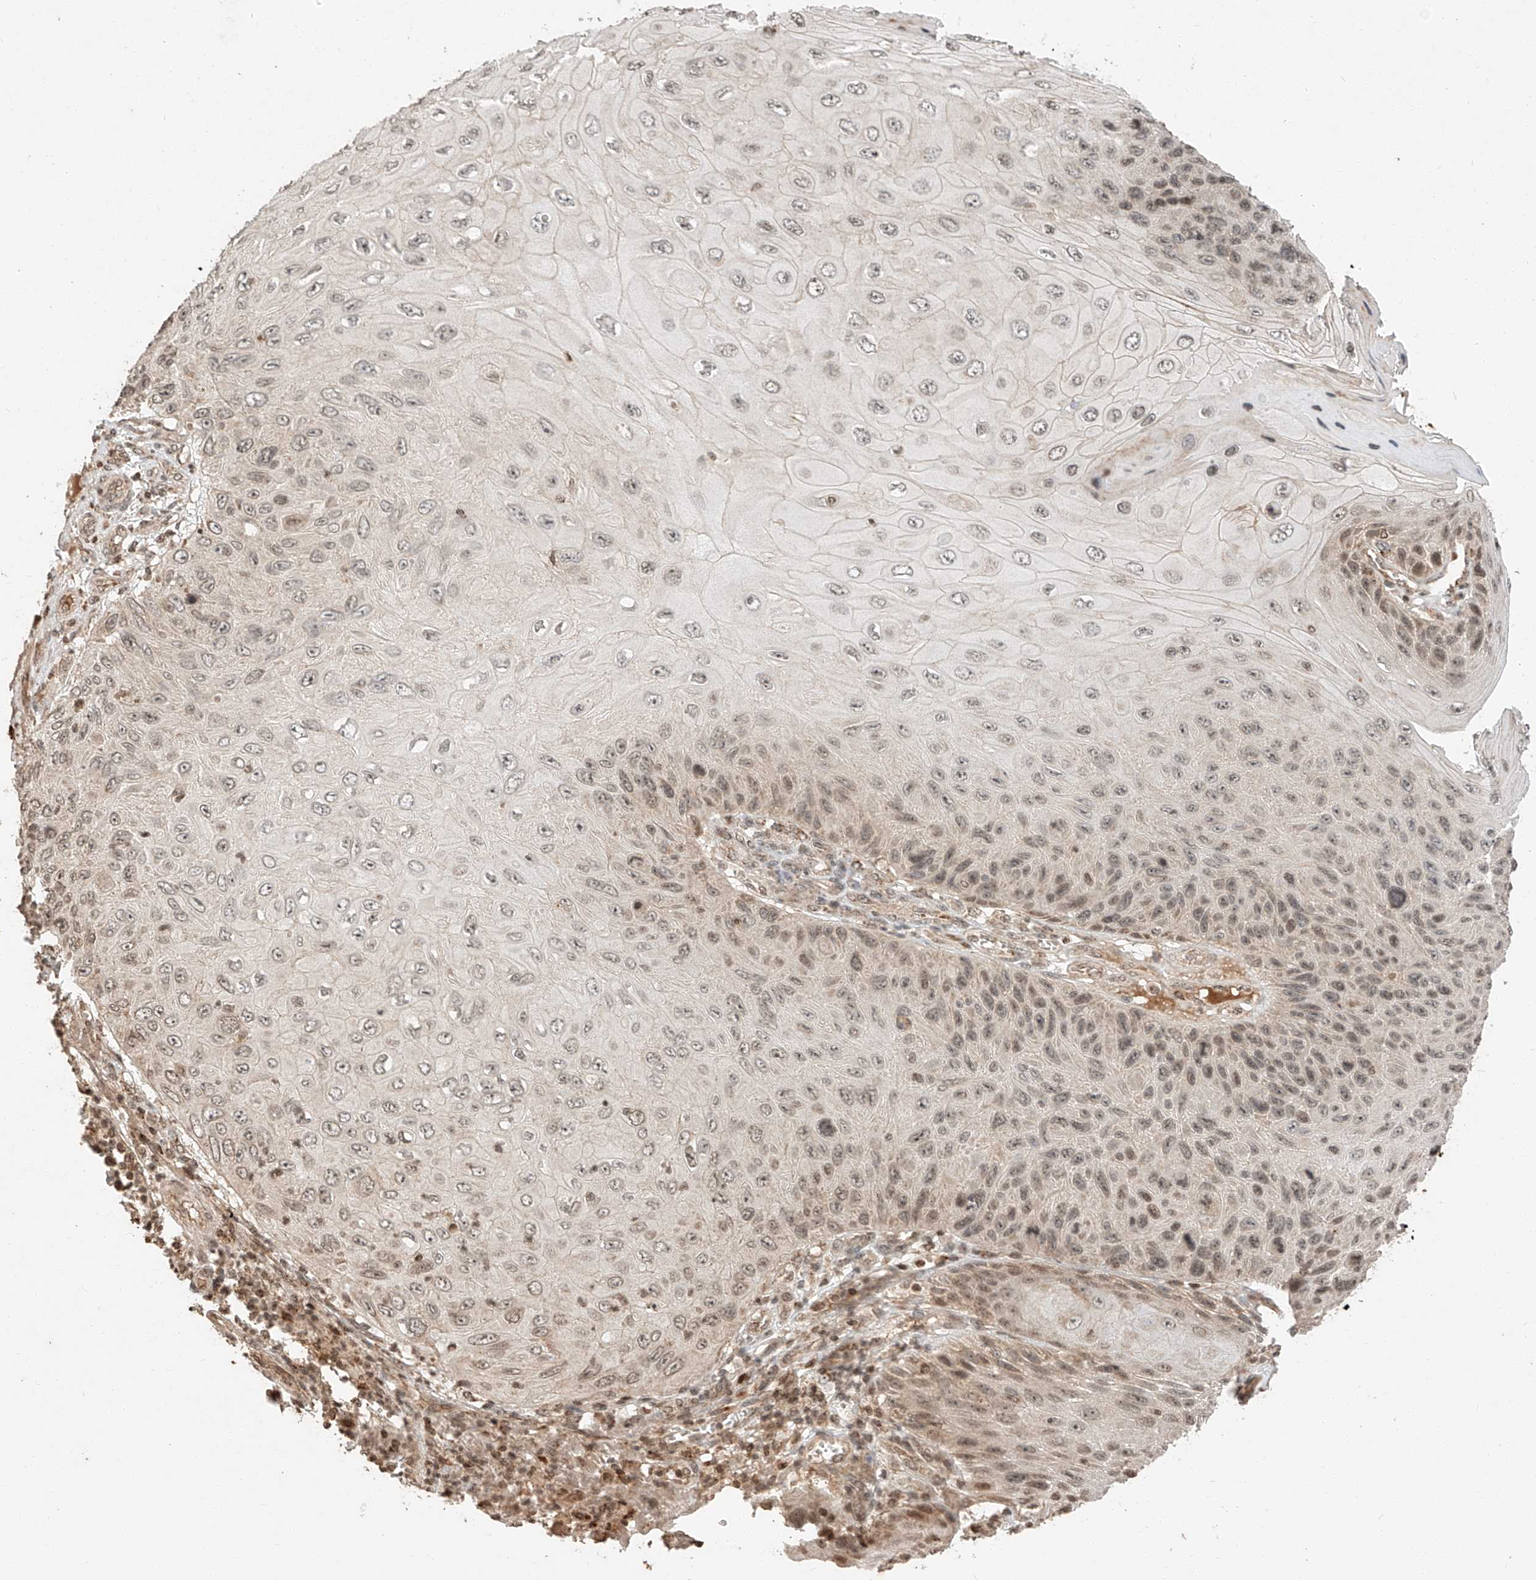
{"staining": {"intensity": "moderate", "quantity": "25%-75%", "location": "nuclear"}, "tissue": "skin cancer", "cell_type": "Tumor cells", "image_type": "cancer", "snomed": [{"axis": "morphology", "description": "Squamous cell carcinoma, NOS"}, {"axis": "topography", "description": "Skin"}], "caption": "Immunohistochemical staining of human squamous cell carcinoma (skin) shows medium levels of moderate nuclear protein staining in approximately 25%-75% of tumor cells.", "gene": "ARHGAP33", "patient": {"sex": "female", "age": 88}}